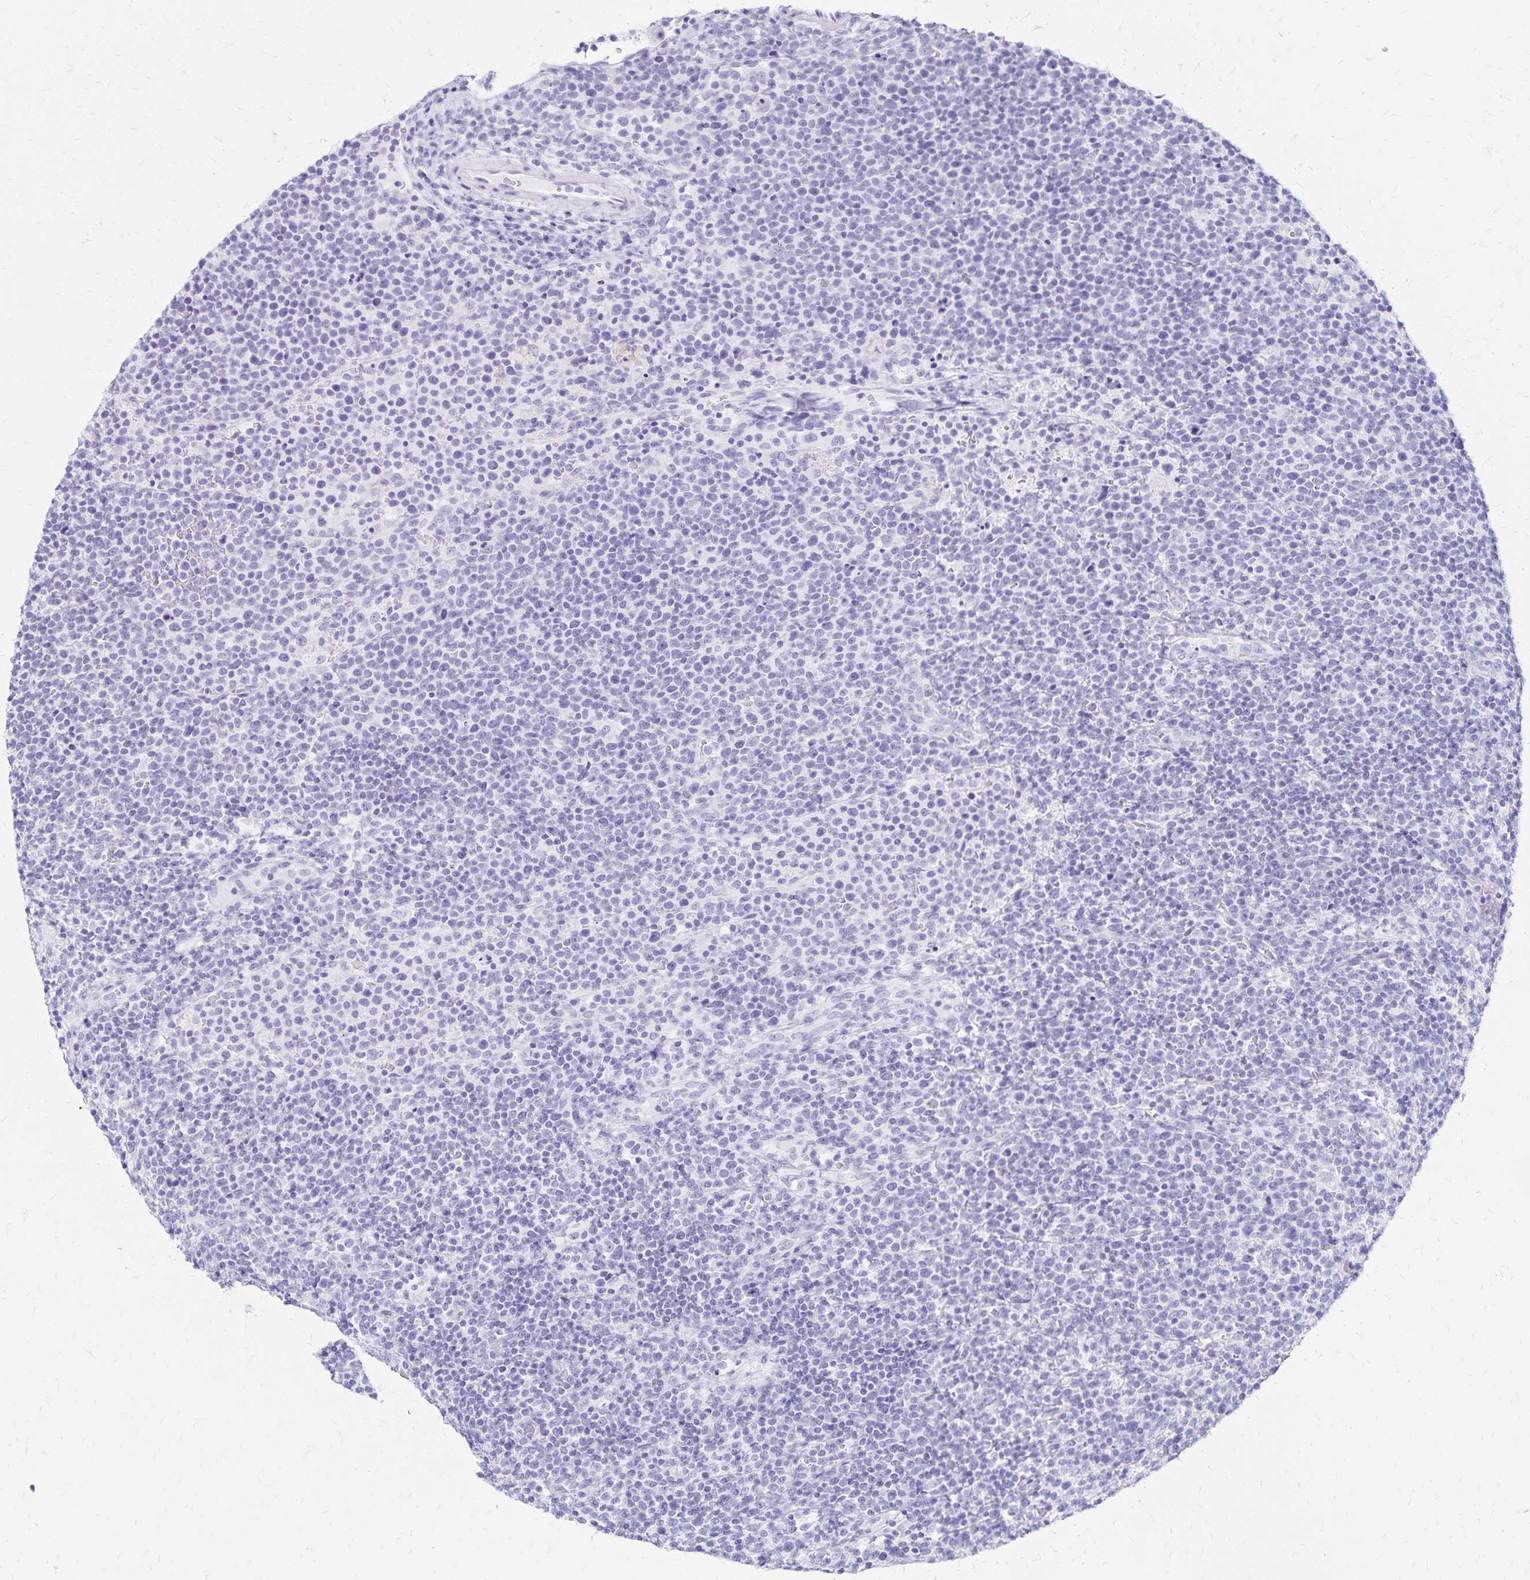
{"staining": {"intensity": "negative", "quantity": "none", "location": "none"}, "tissue": "lymphoma", "cell_type": "Tumor cells", "image_type": "cancer", "snomed": [{"axis": "morphology", "description": "Malignant lymphoma, non-Hodgkin's type, High grade"}, {"axis": "topography", "description": "Lymph node"}], "caption": "A histopathology image of malignant lymphoma, non-Hodgkin's type (high-grade) stained for a protein exhibits no brown staining in tumor cells.", "gene": "LIN28B", "patient": {"sex": "male", "age": 61}}